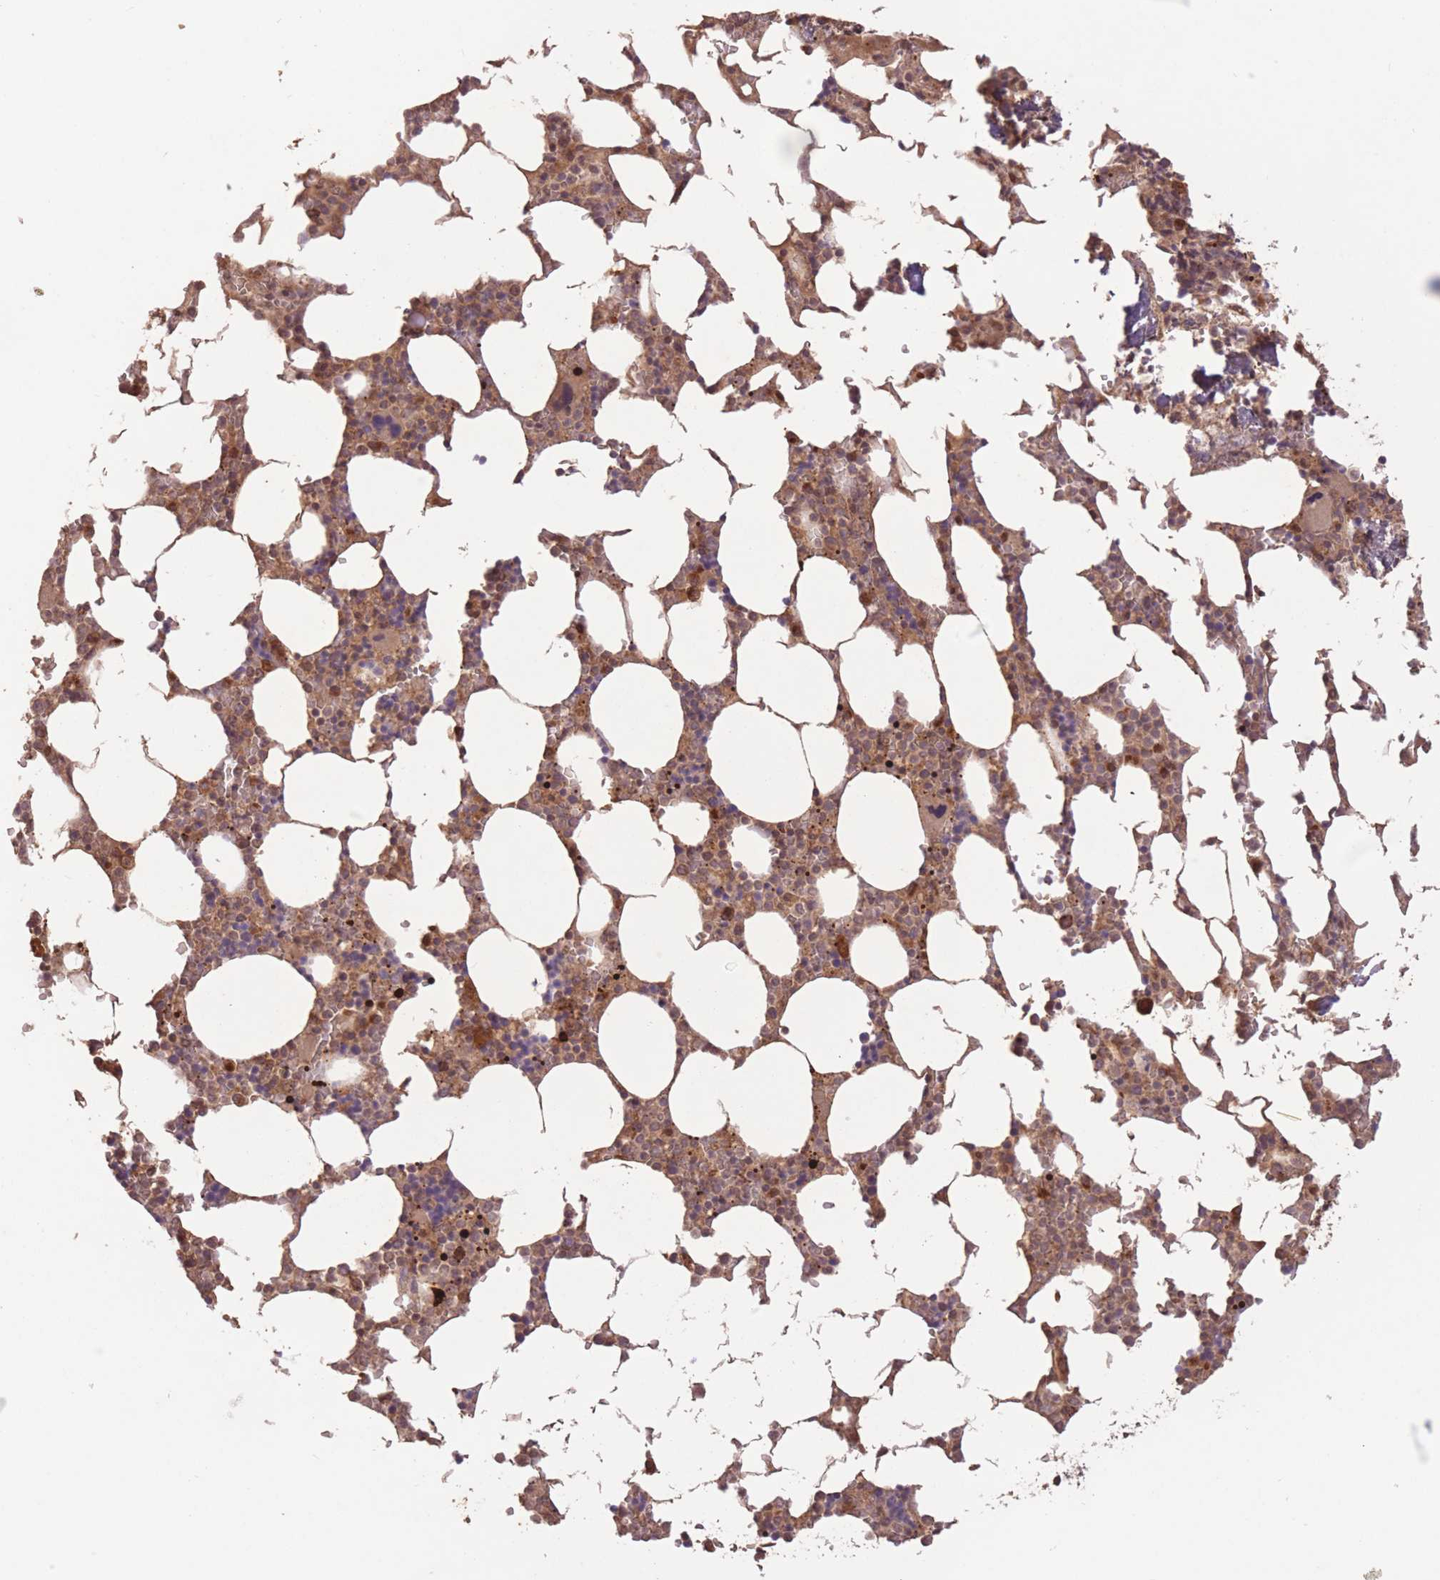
{"staining": {"intensity": "moderate", "quantity": "25%-75%", "location": "cytoplasmic/membranous"}, "tissue": "bone marrow", "cell_type": "Hematopoietic cells", "image_type": "normal", "snomed": [{"axis": "morphology", "description": "Normal tissue, NOS"}, {"axis": "topography", "description": "Bone marrow"}], "caption": "Bone marrow stained for a protein reveals moderate cytoplasmic/membranous positivity in hematopoietic cells. The staining is performed using DAB (3,3'-diaminobenzidine) brown chromogen to label protein expression. The nuclei are counter-stained blue using hematoxylin.", "gene": "ERBB3", "patient": {"sex": "male", "age": 64}}